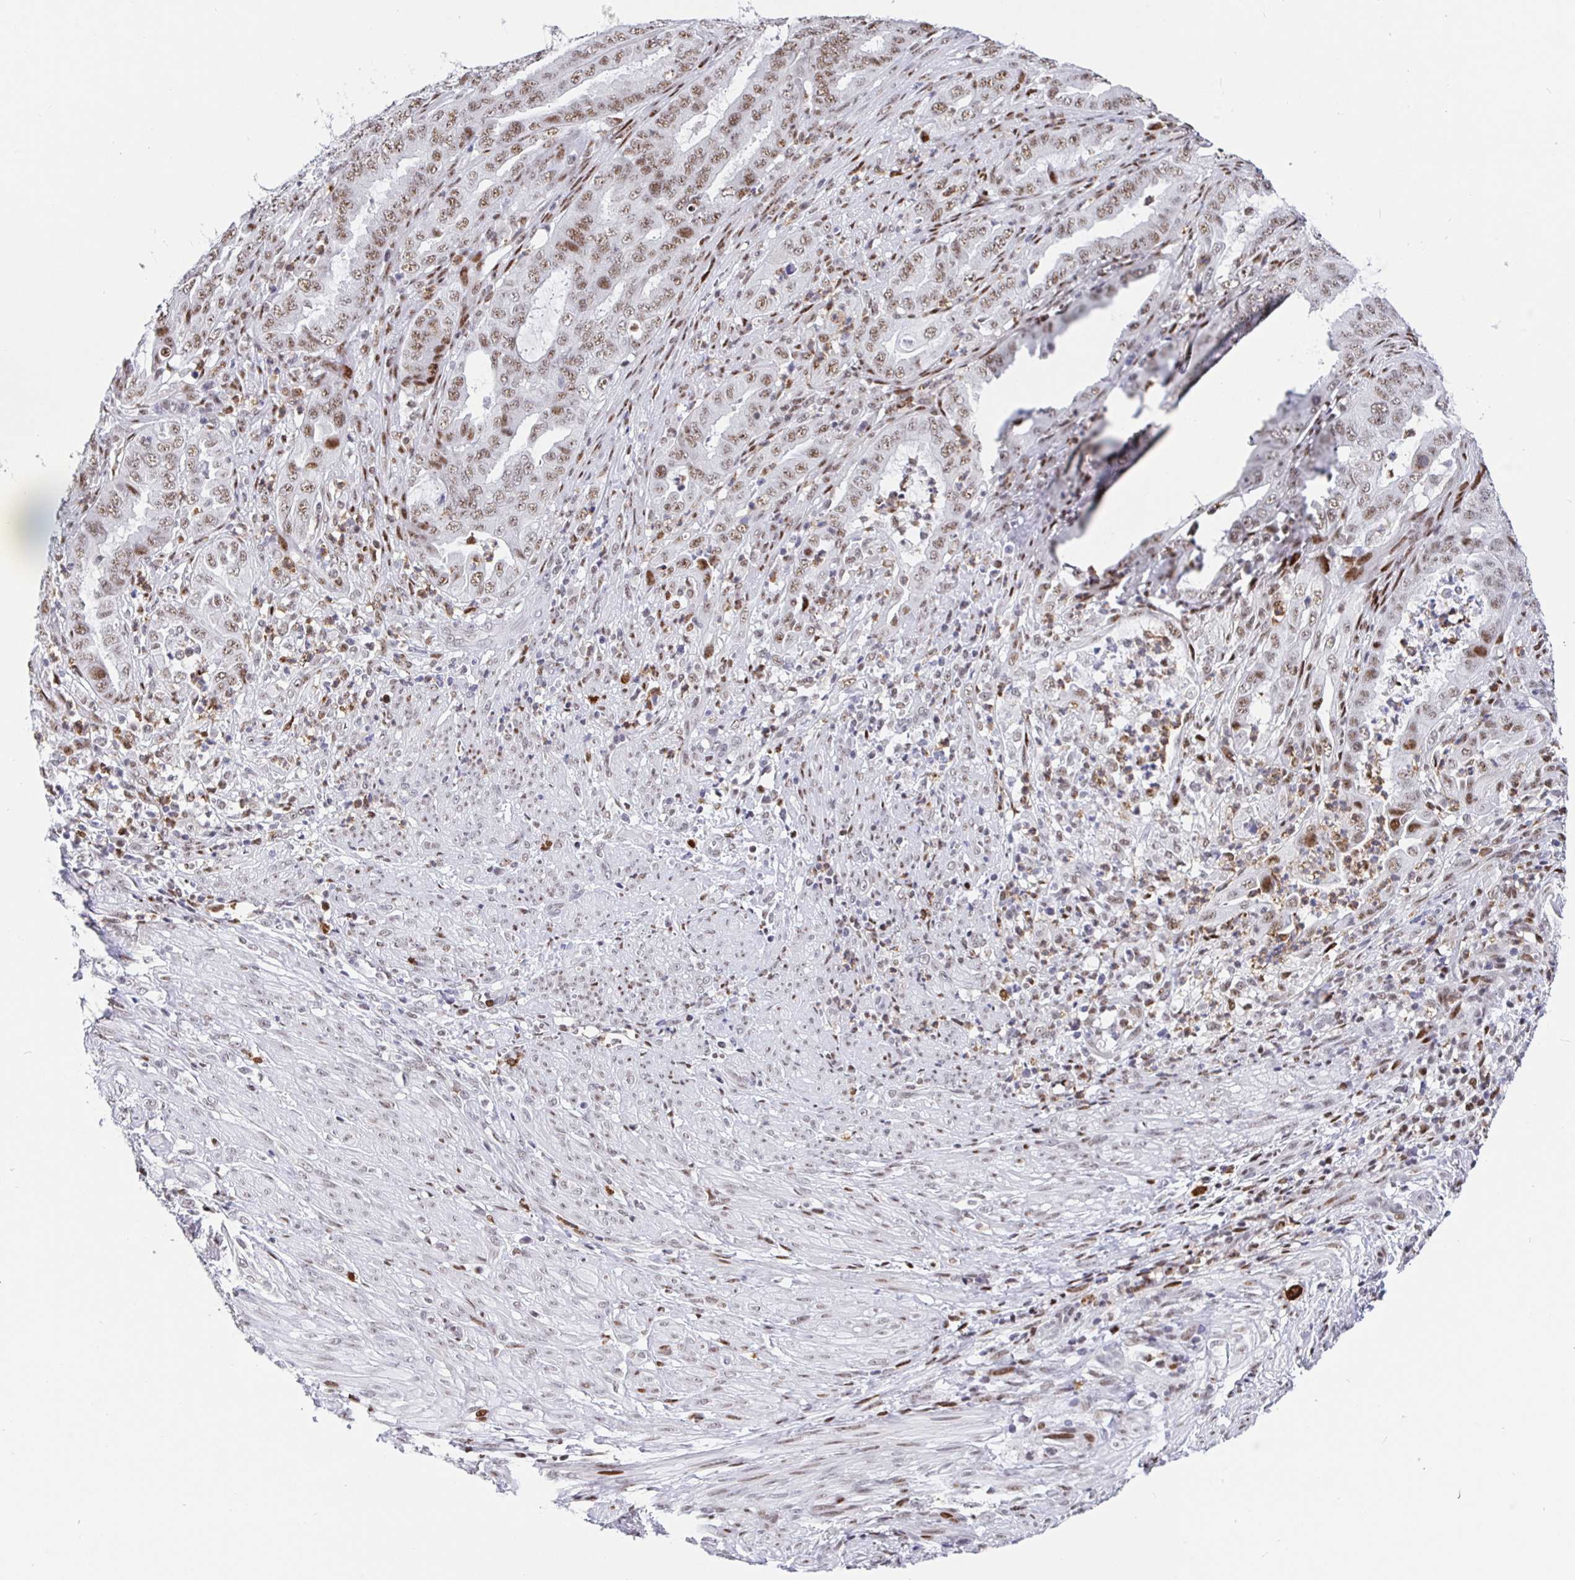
{"staining": {"intensity": "moderate", "quantity": ">75%", "location": "nuclear"}, "tissue": "endometrial cancer", "cell_type": "Tumor cells", "image_type": "cancer", "snomed": [{"axis": "morphology", "description": "Adenocarcinoma, NOS"}, {"axis": "topography", "description": "Endometrium"}], "caption": "A micrograph of human endometrial cancer stained for a protein displays moderate nuclear brown staining in tumor cells.", "gene": "SETD5", "patient": {"sex": "female", "age": 51}}